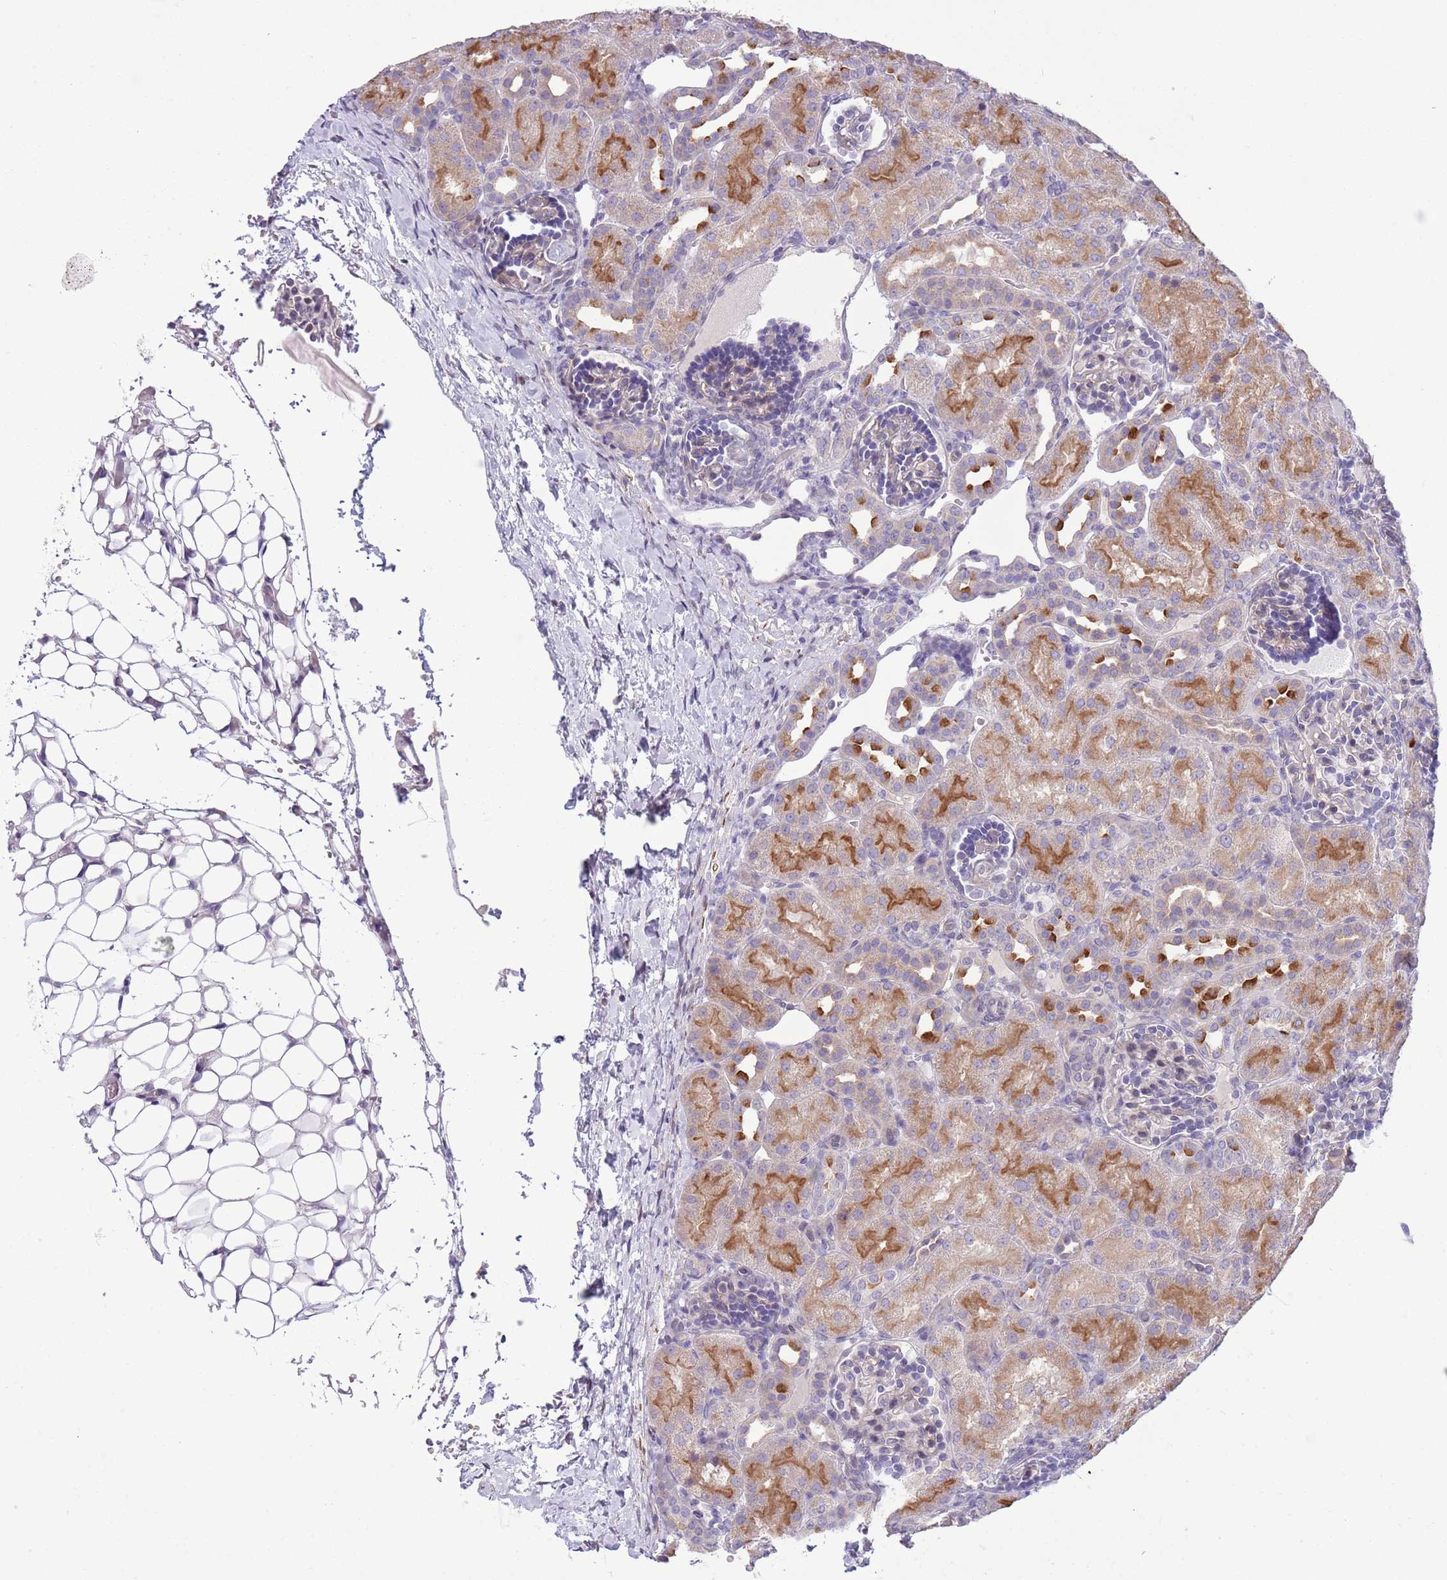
{"staining": {"intensity": "moderate", "quantity": "<25%", "location": "nuclear"}, "tissue": "kidney", "cell_type": "Cells in glomeruli", "image_type": "normal", "snomed": [{"axis": "morphology", "description": "Normal tissue, NOS"}, {"axis": "topography", "description": "Kidney"}], "caption": "IHC micrograph of normal human kidney stained for a protein (brown), which reveals low levels of moderate nuclear staining in about <25% of cells in glomeruli.", "gene": "CCND2", "patient": {"sex": "male", "age": 1}}